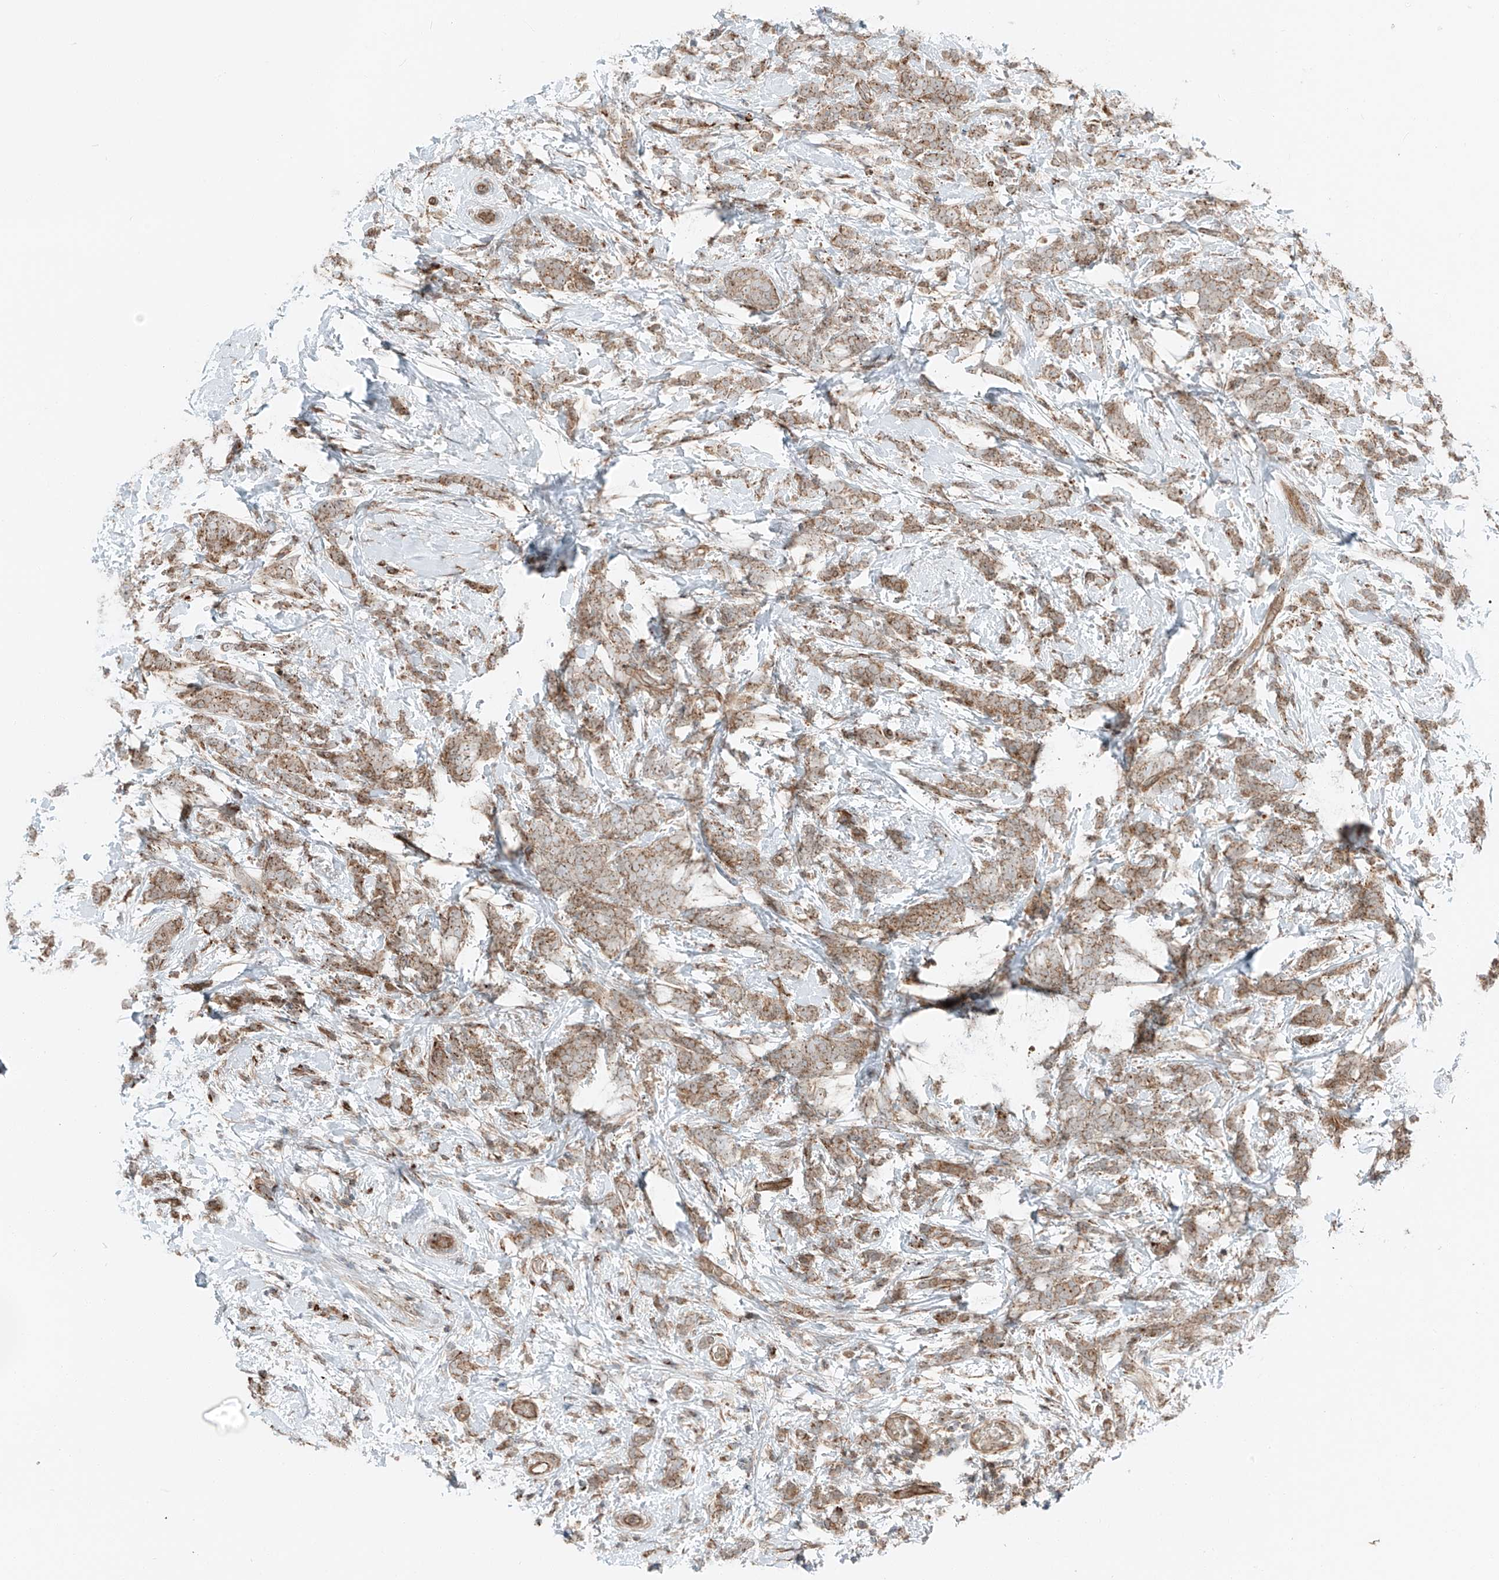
{"staining": {"intensity": "moderate", "quantity": ">75%", "location": "cytoplasmic/membranous"}, "tissue": "breast cancer", "cell_type": "Tumor cells", "image_type": "cancer", "snomed": [{"axis": "morphology", "description": "Lobular carcinoma"}, {"axis": "topography", "description": "Breast"}], "caption": "Immunohistochemistry photomicrograph of neoplastic tissue: human breast lobular carcinoma stained using IHC displays medium levels of moderate protein expression localized specifically in the cytoplasmic/membranous of tumor cells, appearing as a cytoplasmic/membranous brown color.", "gene": "USP48", "patient": {"sex": "female", "age": 58}}